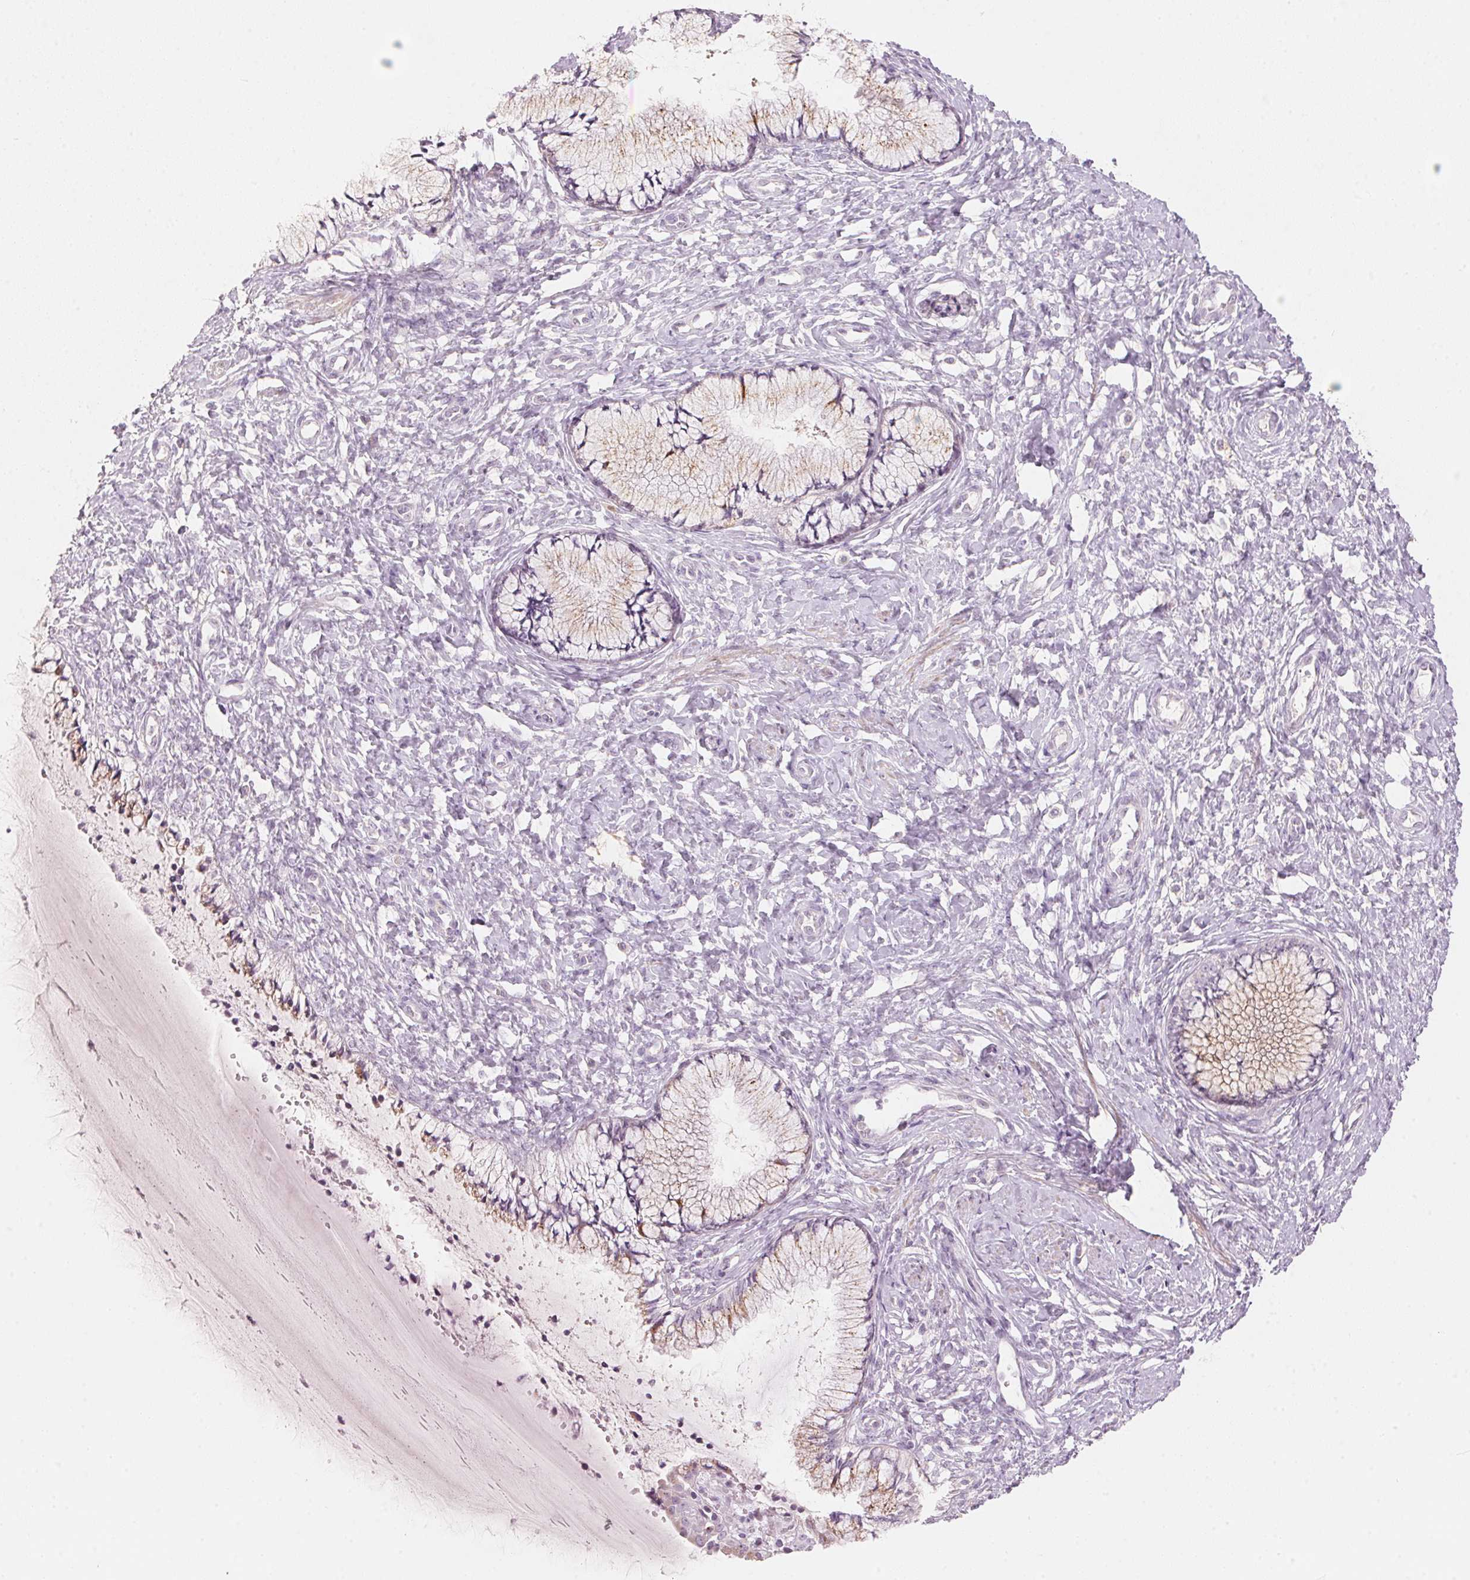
{"staining": {"intensity": "moderate", "quantity": ">75%", "location": "cytoplasmic/membranous"}, "tissue": "cervix", "cell_type": "Glandular cells", "image_type": "normal", "snomed": [{"axis": "morphology", "description": "Normal tissue, NOS"}, {"axis": "topography", "description": "Cervix"}], "caption": "A micrograph of human cervix stained for a protein reveals moderate cytoplasmic/membranous brown staining in glandular cells. (Stains: DAB in brown, nuclei in blue, Microscopy: brightfield microscopy at high magnification).", "gene": "DRAM2", "patient": {"sex": "female", "age": 37}}